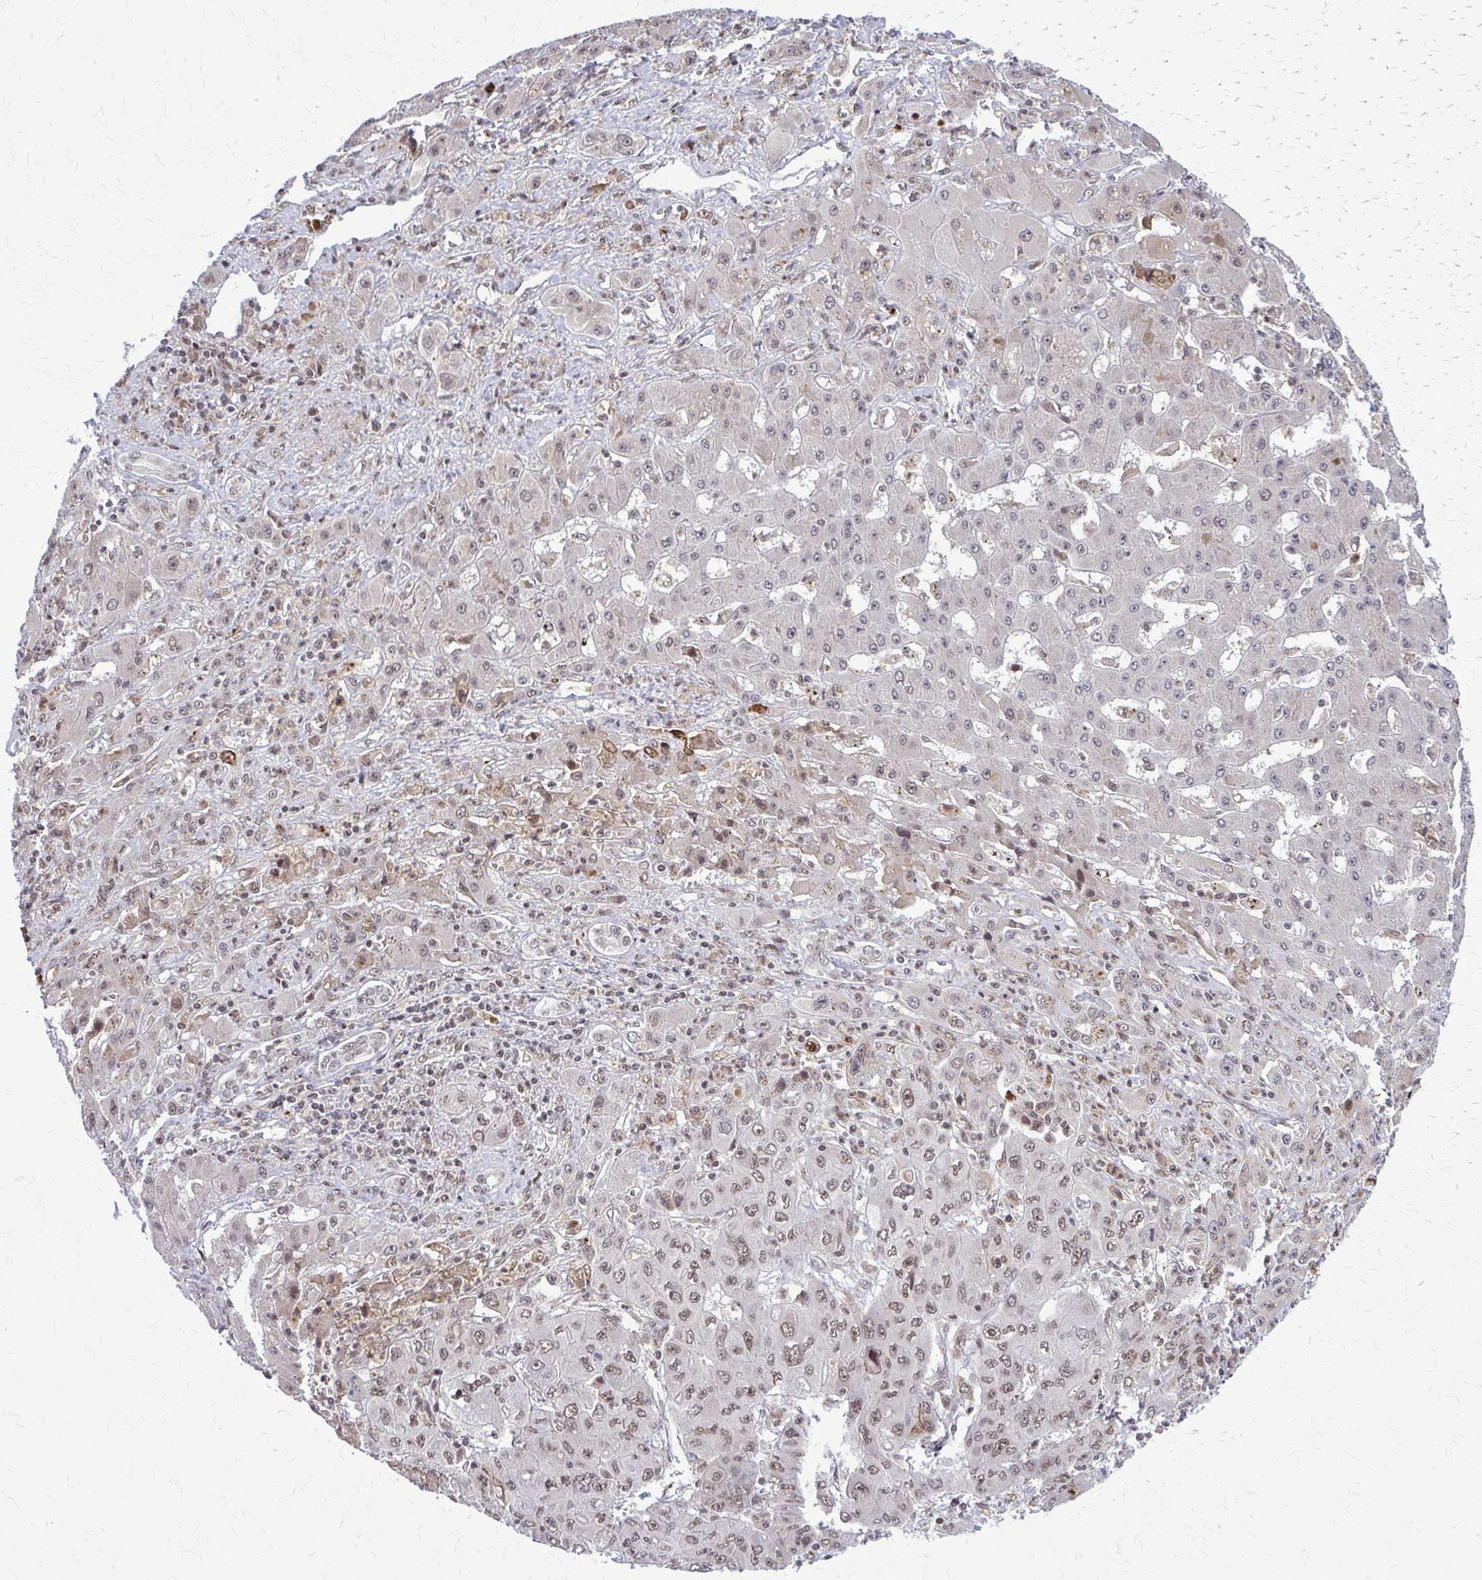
{"staining": {"intensity": "moderate", "quantity": "<25%", "location": "nuclear"}, "tissue": "liver cancer", "cell_type": "Tumor cells", "image_type": "cancer", "snomed": [{"axis": "morphology", "description": "Cholangiocarcinoma"}, {"axis": "topography", "description": "Liver"}], "caption": "This micrograph reveals immunohistochemistry (IHC) staining of cholangiocarcinoma (liver), with low moderate nuclear positivity in about <25% of tumor cells.", "gene": "HDAC3", "patient": {"sex": "male", "age": 67}}